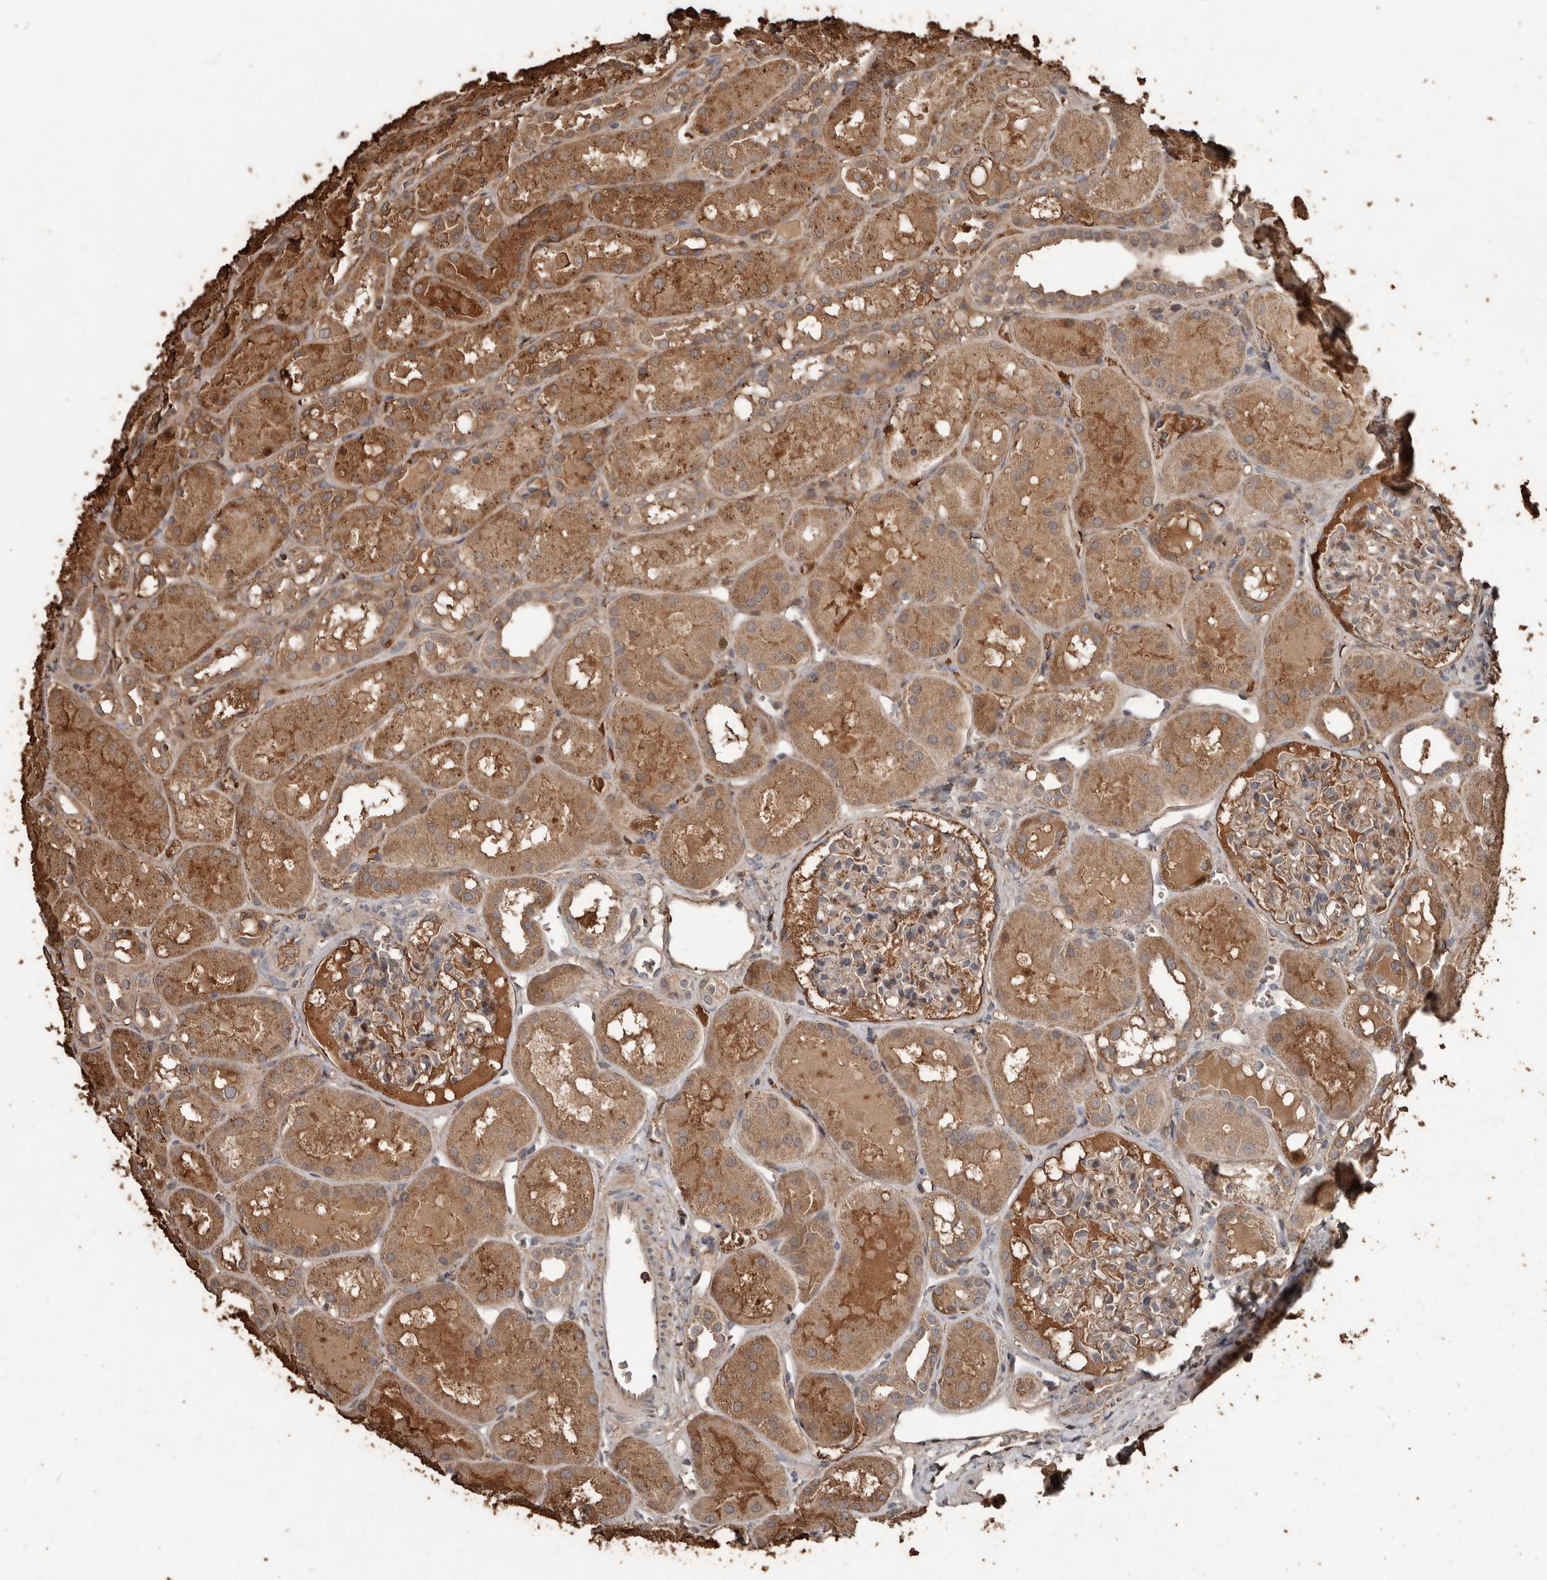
{"staining": {"intensity": "moderate", "quantity": "<25%", "location": "cytoplasmic/membranous"}, "tissue": "kidney", "cell_type": "Cells in glomeruli", "image_type": "normal", "snomed": [{"axis": "morphology", "description": "Normal tissue, NOS"}, {"axis": "topography", "description": "Kidney"}], "caption": "Immunohistochemistry (IHC) staining of normal kidney, which shows low levels of moderate cytoplasmic/membranous expression in approximately <25% of cells in glomeruli indicating moderate cytoplasmic/membranous protein expression. The staining was performed using DAB (brown) for protein detection and nuclei were counterstained in hematoxylin (blue).", "gene": "RANBP17", "patient": {"sex": "male", "age": 16}}